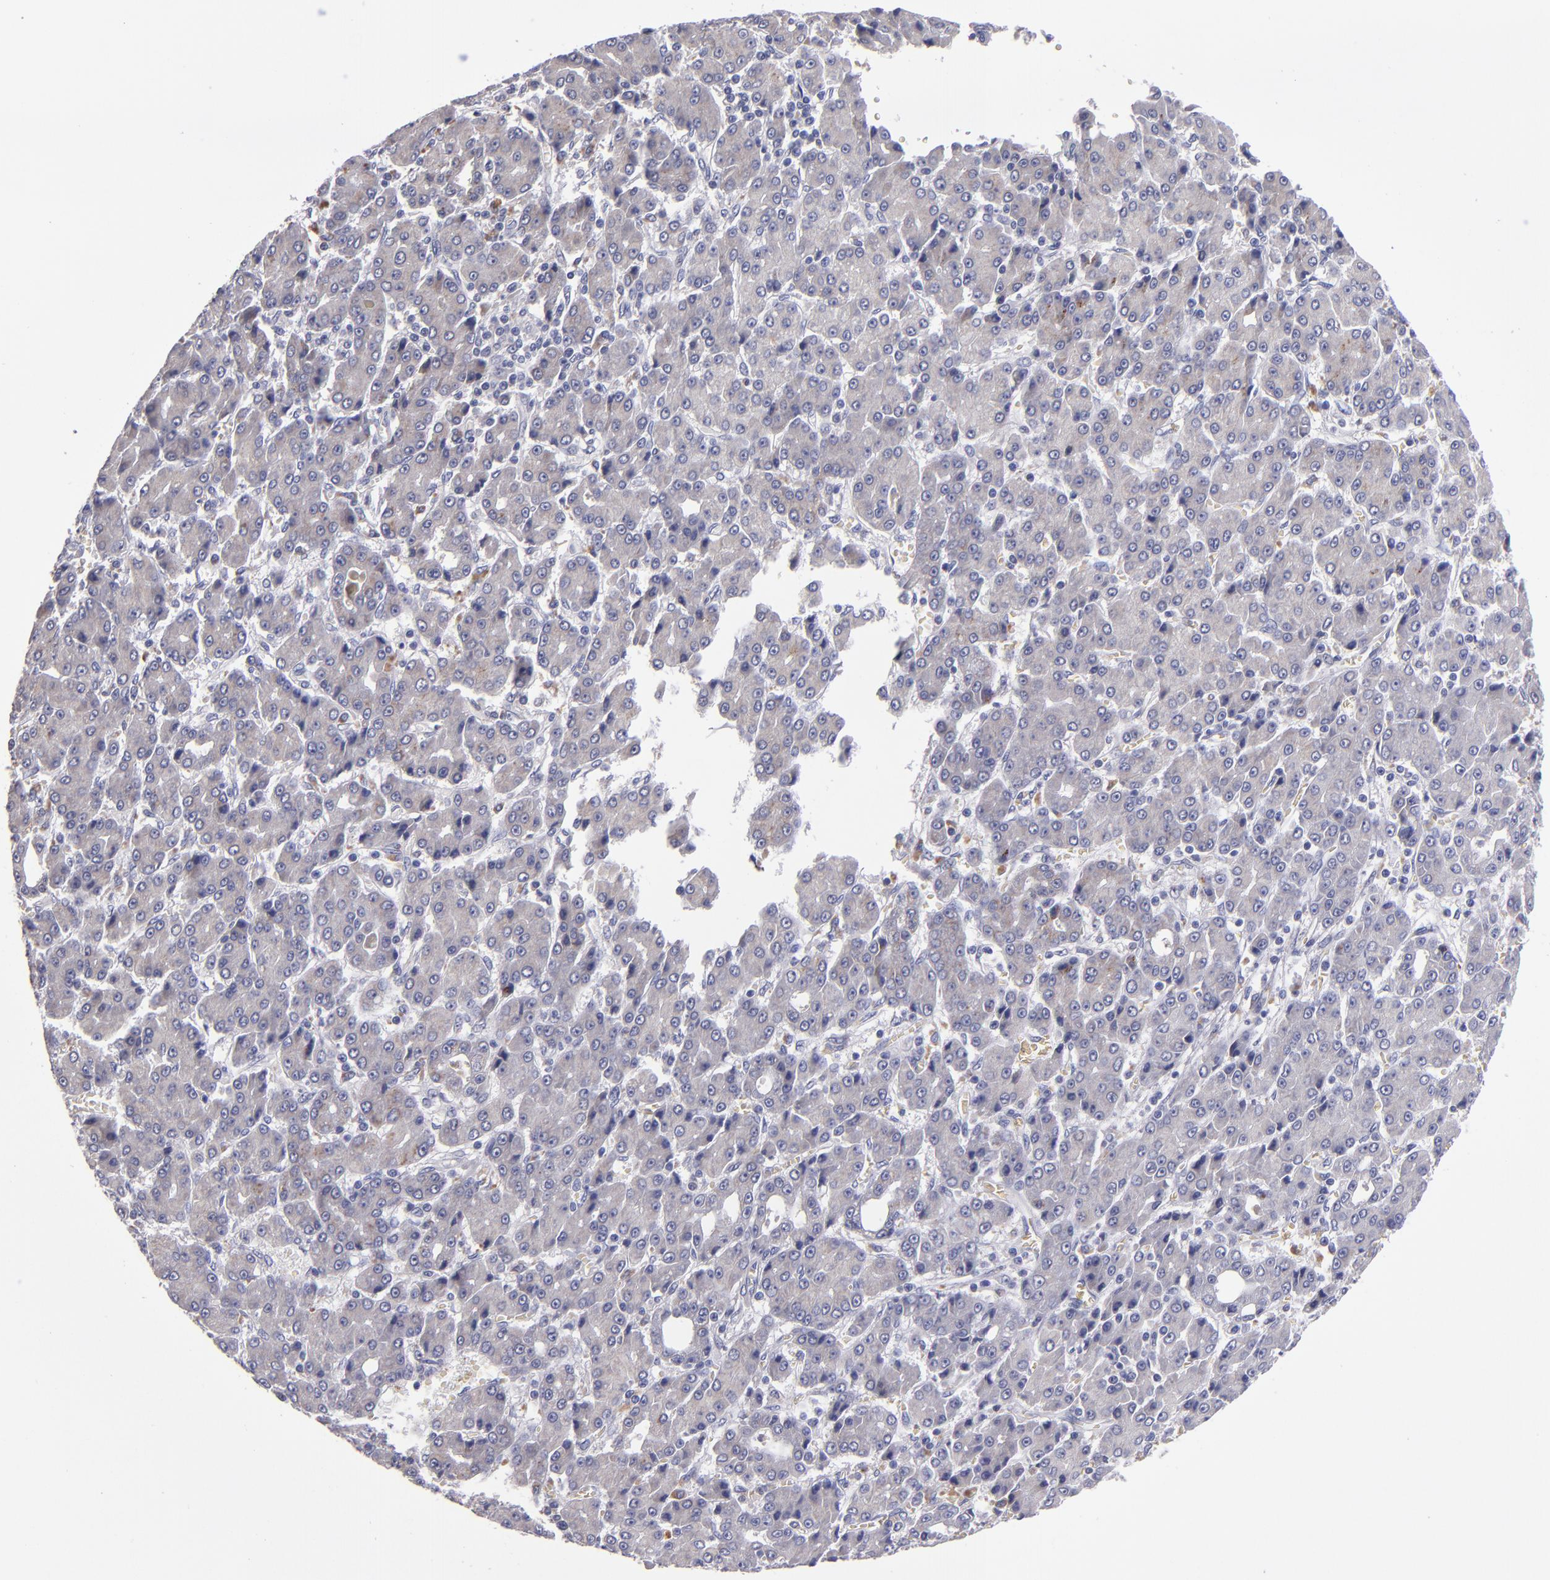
{"staining": {"intensity": "weak", "quantity": "<25%", "location": "cytoplasmic/membranous"}, "tissue": "liver cancer", "cell_type": "Tumor cells", "image_type": "cancer", "snomed": [{"axis": "morphology", "description": "Carcinoma, Hepatocellular, NOS"}, {"axis": "topography", "description": "Liver"}], "caption": "Tumor cells are negative for protein expression in human liver cancer.", "gene": "RAB41", "patient": {"sex": "male", "age": 69}}